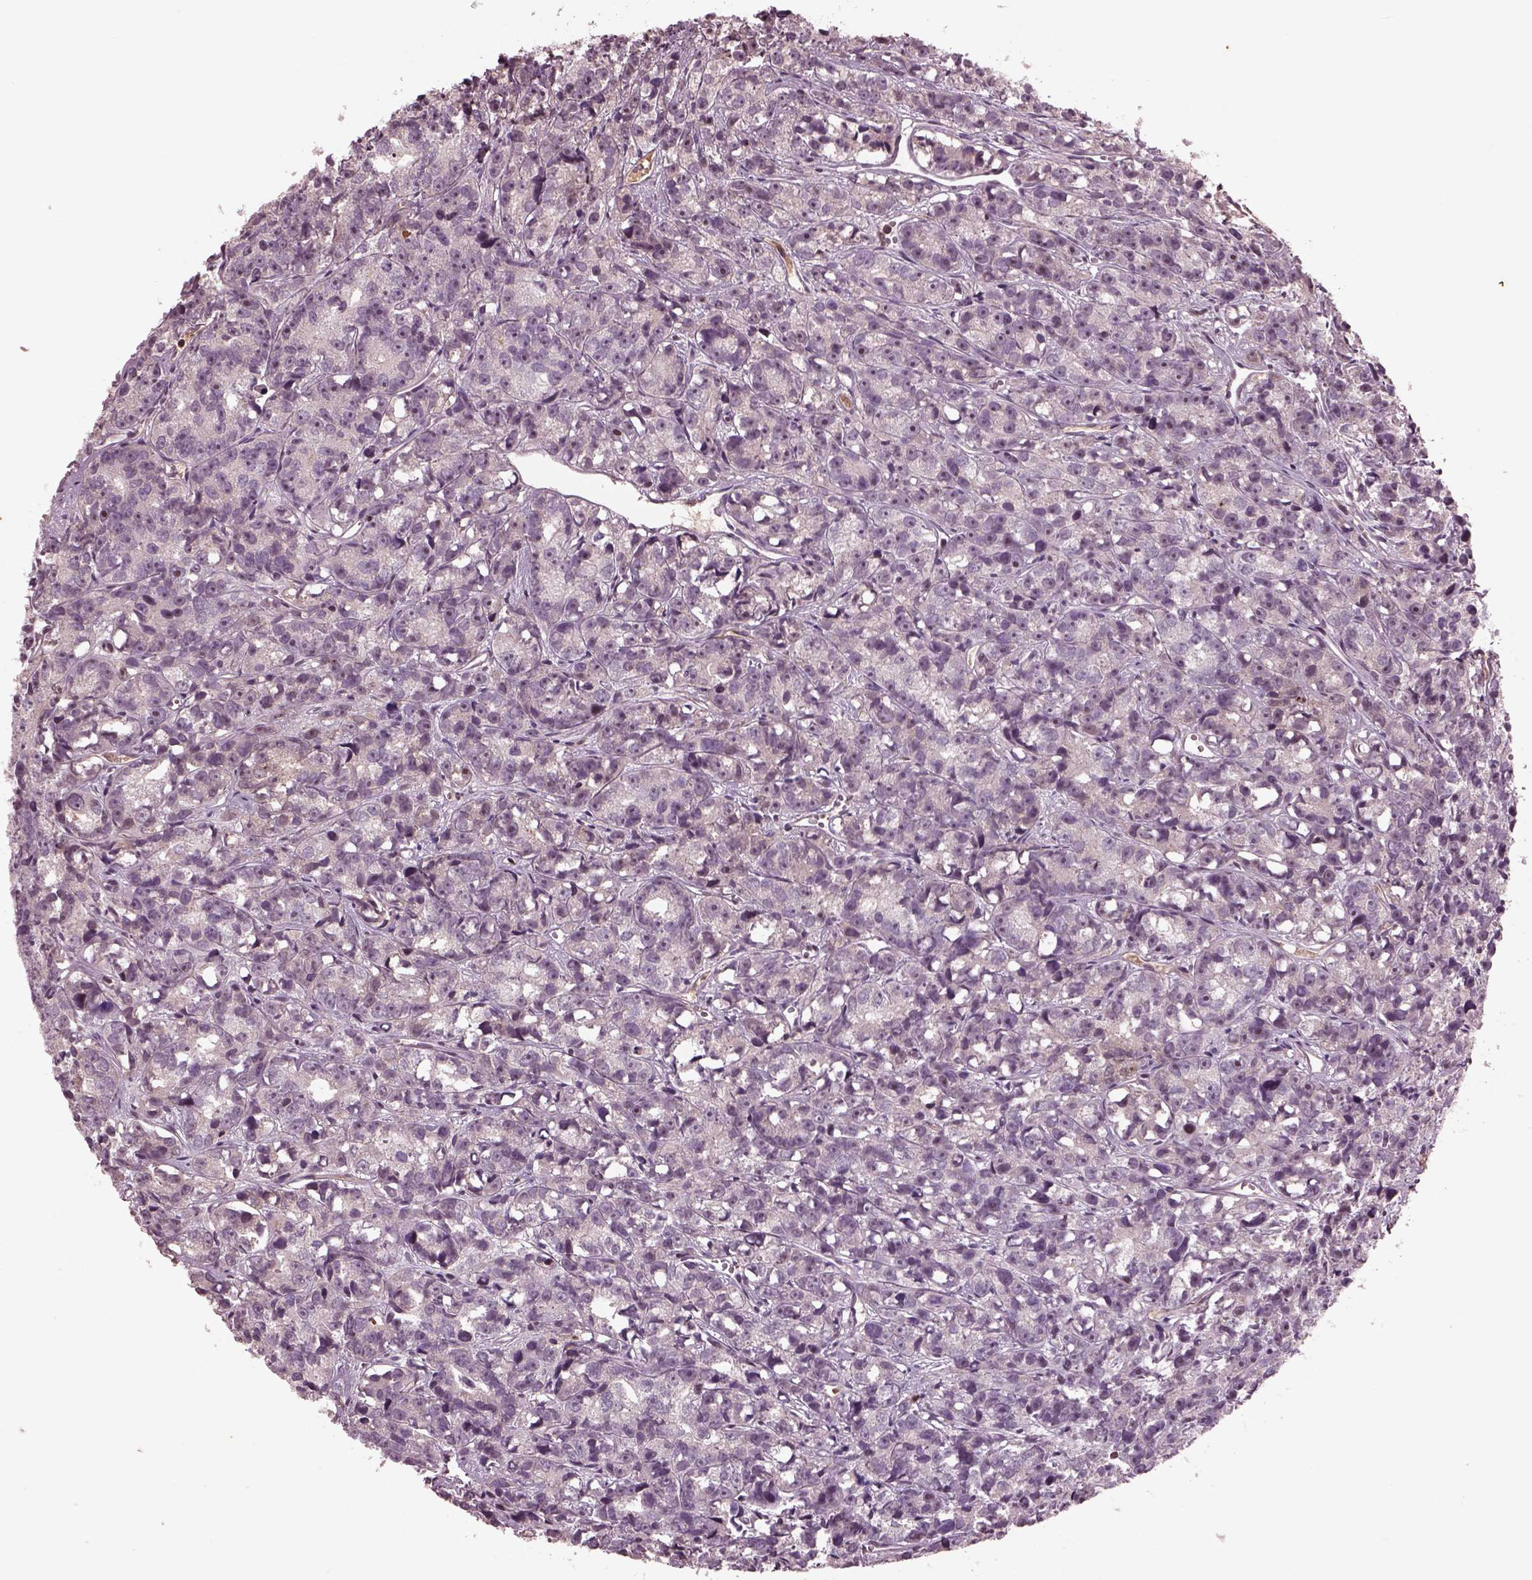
{"staining": {"intensity": "negative", "quantity": "none", "location": "none"}, "tissue": "prostate cancer", "cell_type": "Tumor cells", "image_type": "cancer", "snomed": [{"axis": "morphology", "description": "Adenocarcinoma, High grade"}, {"axis": "topography", "description": "Prostate"}], "caption": "High magnification brightfield microscopy of prostate cancer stained with DAB (brown) and counterstained with hematoxylin (blue): tumor cells show no significant expression.", "gene": "PTX4", "patient": {"sex": "male", "age": 77}}